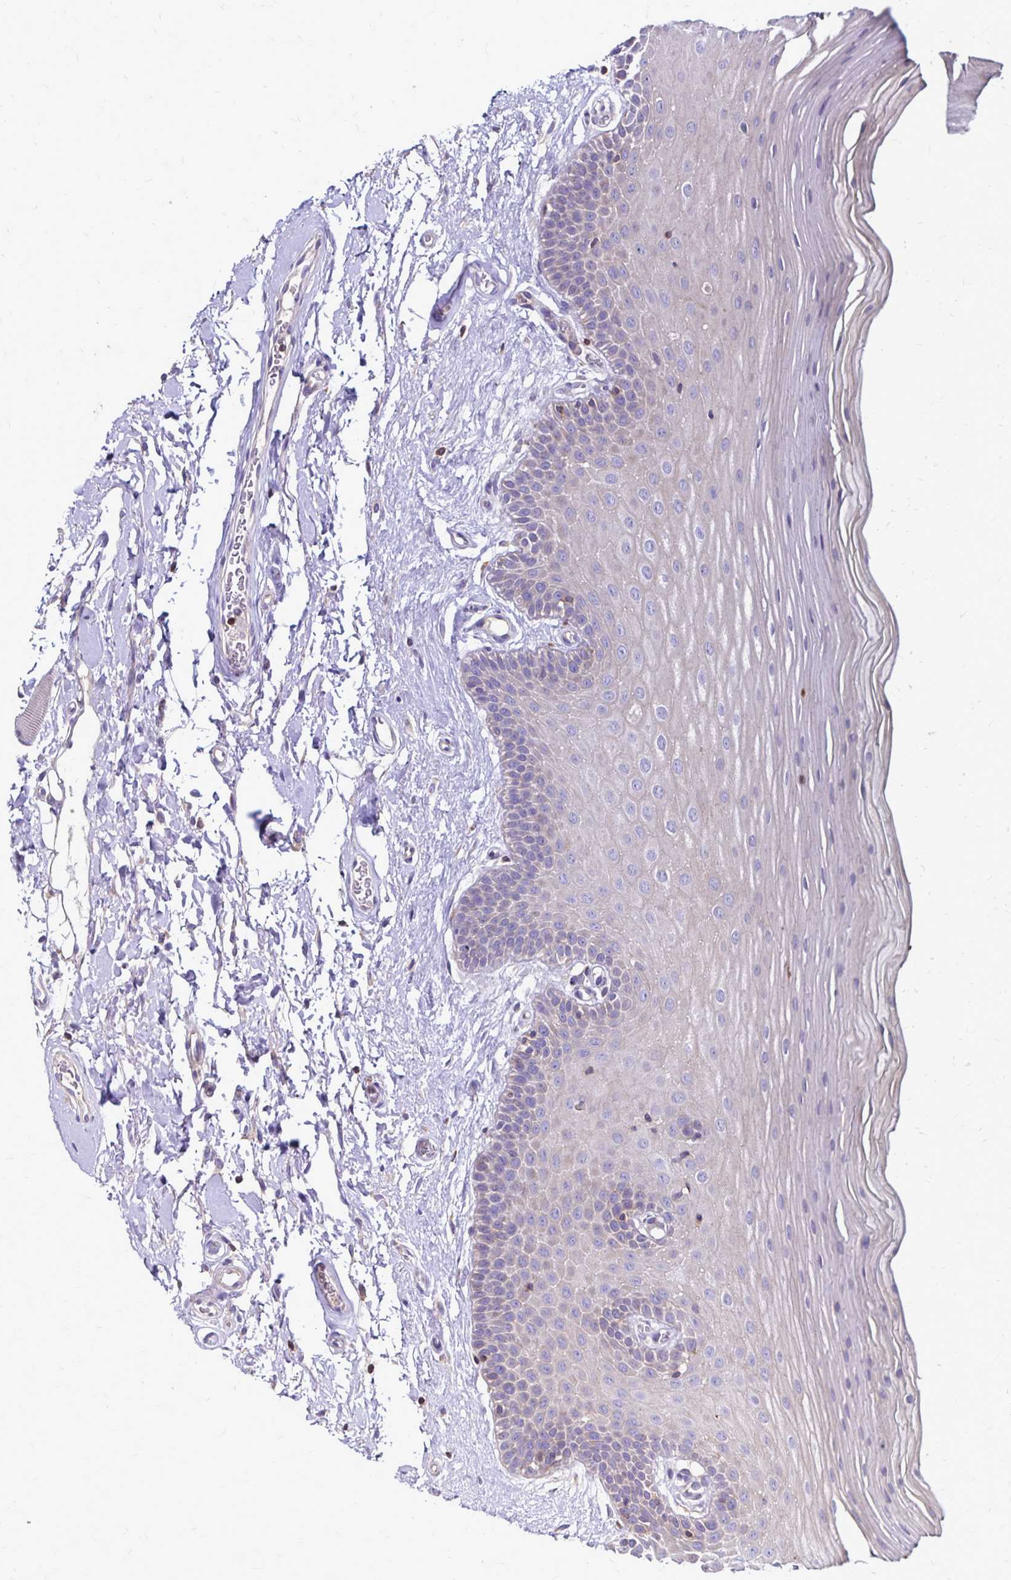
{"staining": {"intensity": "weak", "quantity": "<25%", "location": "cytoplasmic/membranous"}, "tissue": "oral mucosa", "cell_type": "Squamous epithelial cells", "image_type": "normal", "snomed": [{"axis": "morphology", "description": "Normal tissue, NOS"}, {"axis": "morphology", "description": "Squamous cell carcinoma, NOS"}, {"axis": "topography", "description": "Oral tissue"}, {"axis": "topography", "description": "Tounge, NOS"}, {"axis": "topography", "description": "Head-Neck"}], "caption": "The immunohistochemistry (IHC) image has no significant expression in squamous epithelial cells of oral mucosa. (DAB (3,3'-diaminobenzidine) IHC with hematoxylin counter stain).", "gene": "NAGPA", "patient": {"sex": "male", "age": 62}}